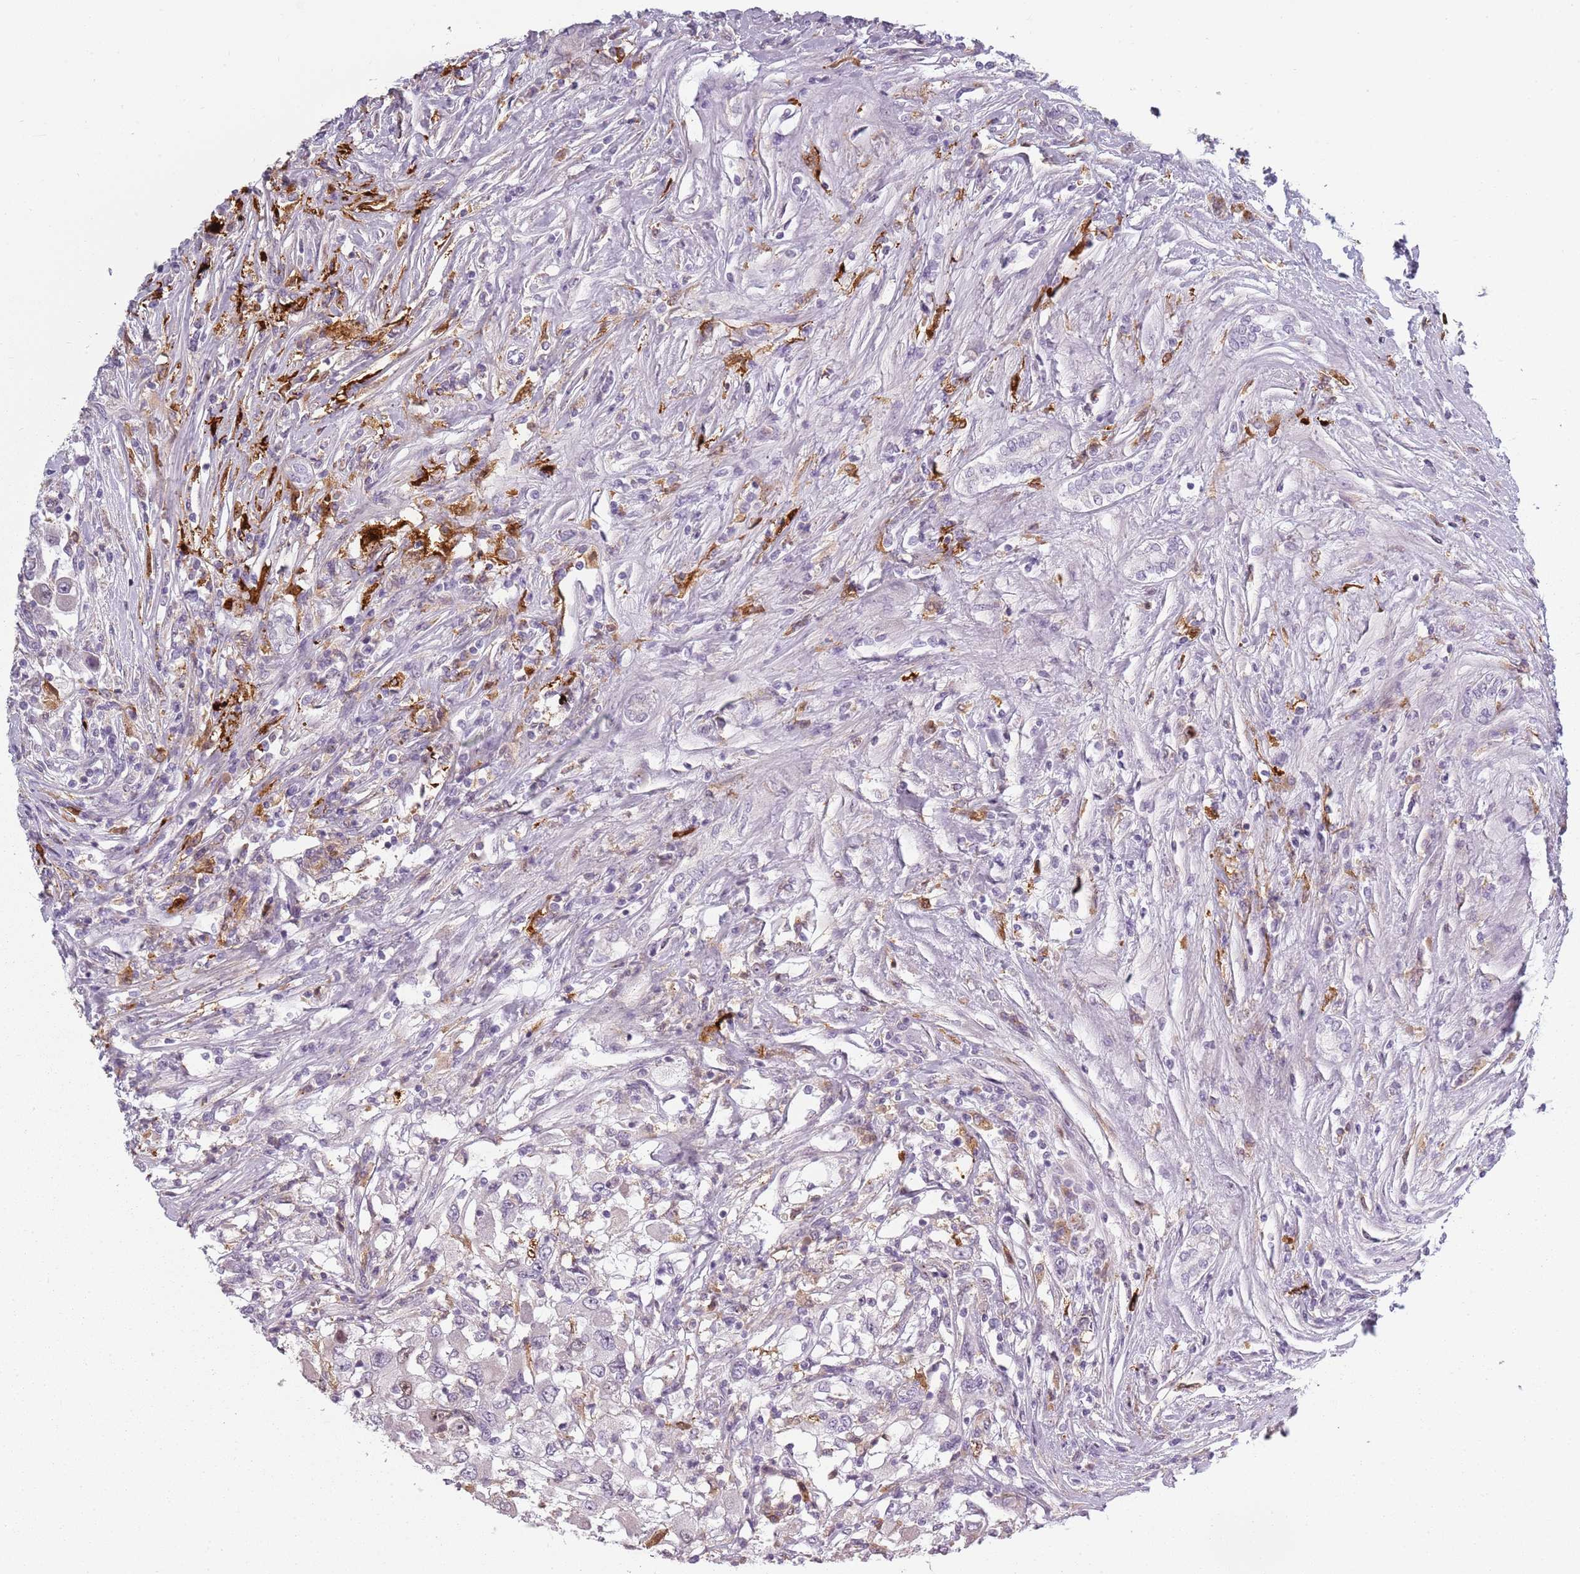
{"staining": {"intensity": "weak", "quantity": "<25%", "location": "nuclear"}, "tissue": "renal cancer", "cell_type": "Tumor cells", "image_type": "cancer", "snomed": [{"axis": "morphology", "description": "Adenocarcinoma, NOS"}, {"axis": "topography", "description": "Kidney"}], "caption": "The image demonstrates no staining of tumor cells in renal cancer.", "gene": "CC2D2B", "patient": {"sex": "female", "age": 67}}